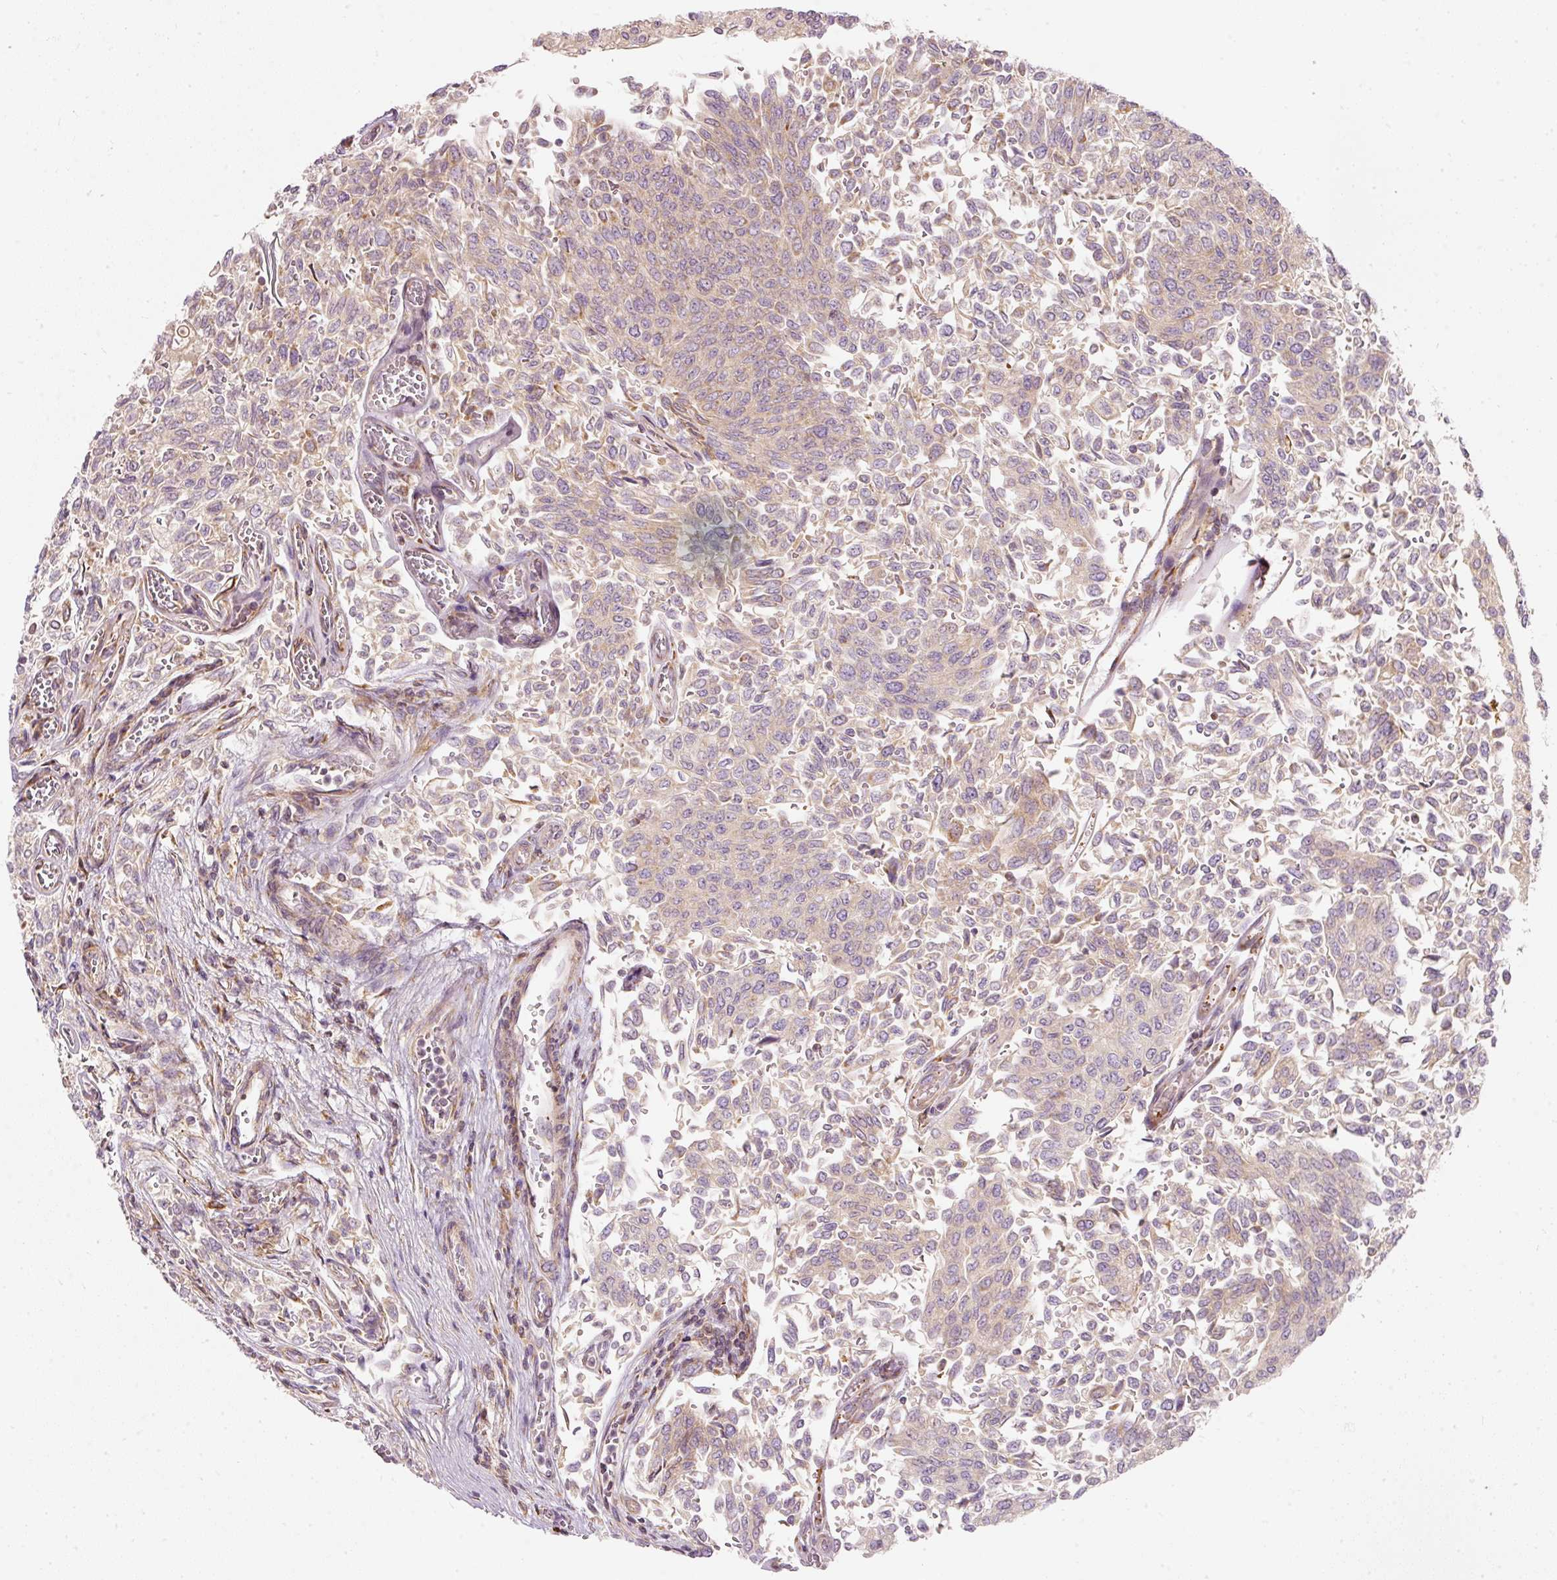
{"staining": {"intensity": "weak", "quantity": "25%-75%", "location": "cytoplasmic/membranous"}, "tissue": "urothelial cancer", "cell_type": "Tumor cells", "image_type": "cancer", "snomed": [{"axis": "morphology", "description": "Urothelial carcinoma, NOS"}, {"axis": "topography", "description": "Urinary bladder"}], "caption": "Approximately 25%-75% of tumor cells in urothelial cancer exhibit weak cytoplasmic/membranous protein expression as visualized by brown immunohistochemical staining.", "gene": "SNAPC5", "patient": {"sex": "male", "age": 59}}